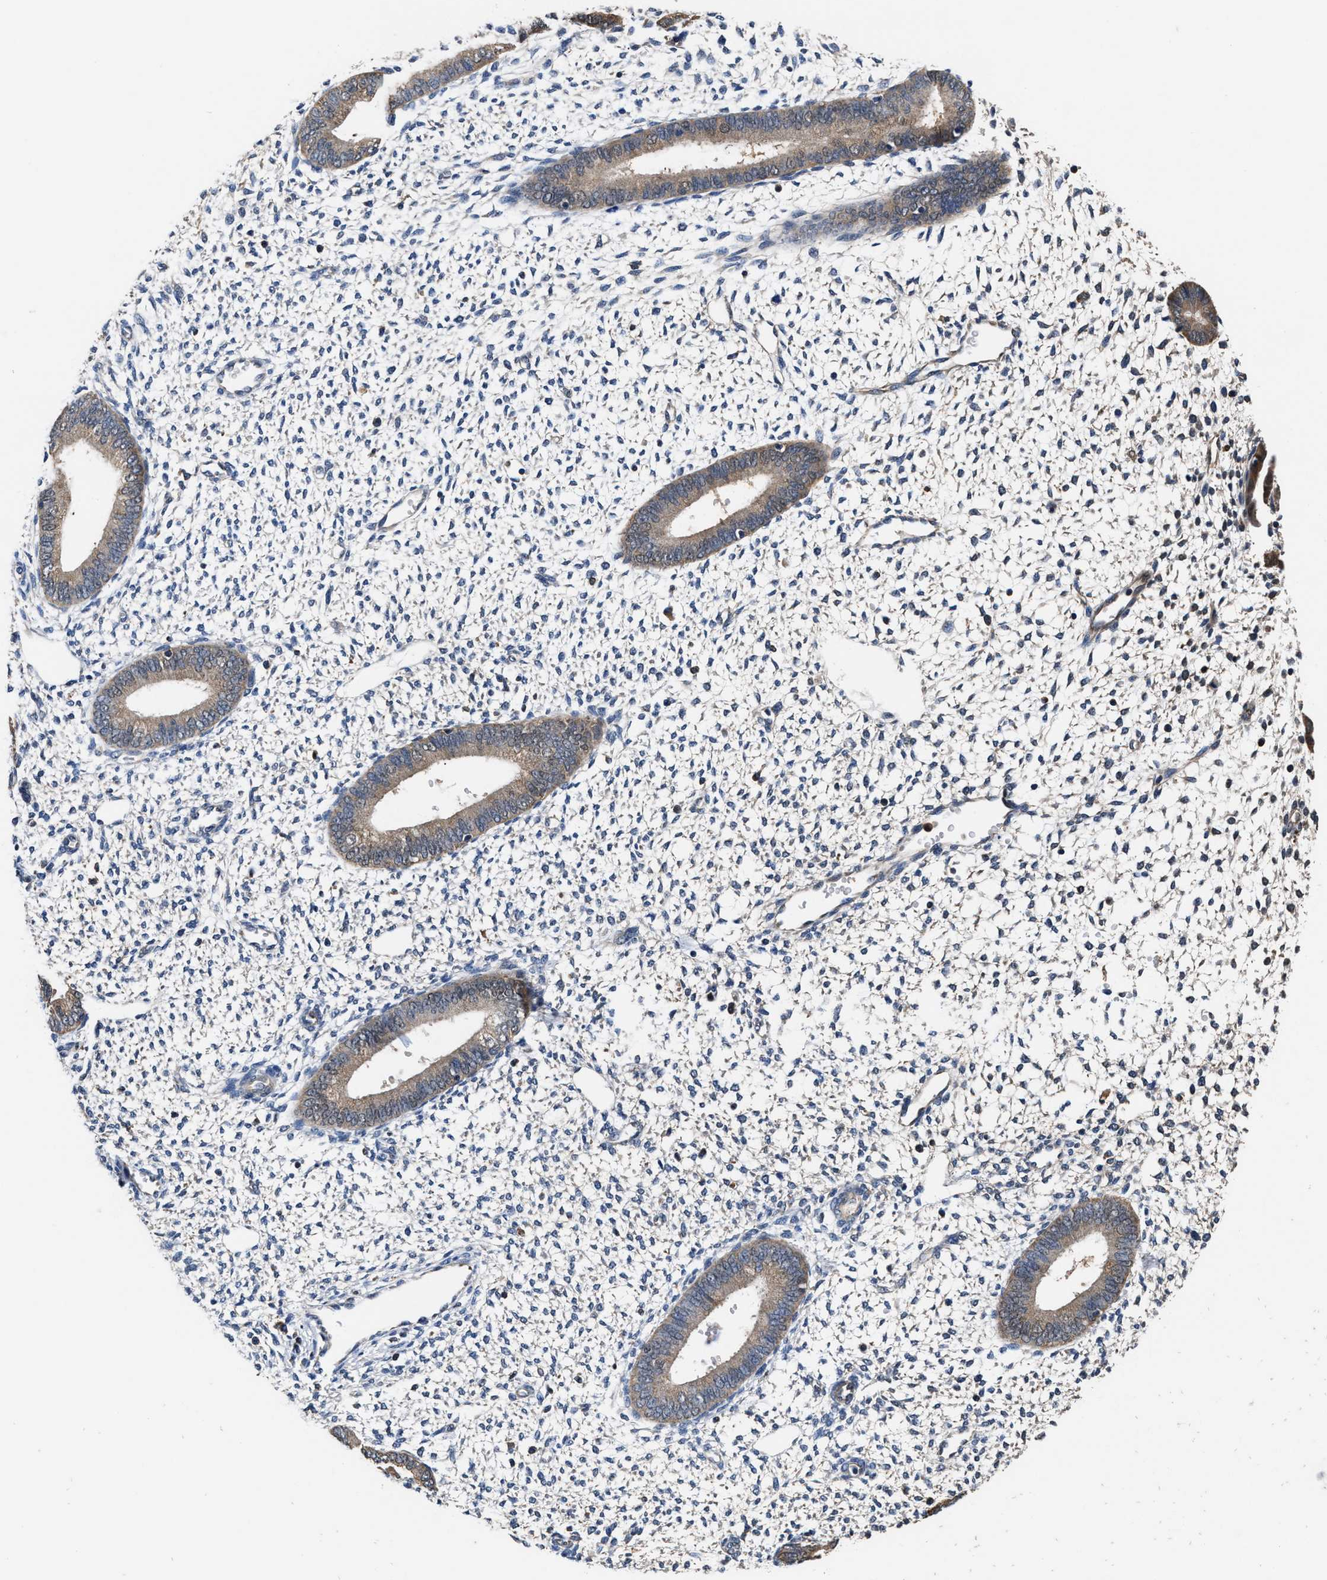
{"staining": {"intensity": "negative", "quantity": "none", "location": "none"}, "tissue": "endometrium", "cell_type": "Cells in endometrial stroma", "image_type": "normal", "snomed": [{"axis": "morphology", "description": "Normal tissue, NOS"}, {"axis": "topography", "description": "Endometrium"}], "caption": "IHC of unremarkable endometrium demonstrates no staining in cells in endometrial stroma. (Immunohistochemistry, brightfield microscopy, high magnification).", "gene": "ACLY", "patient": {"sex": "female", "age": 46}}